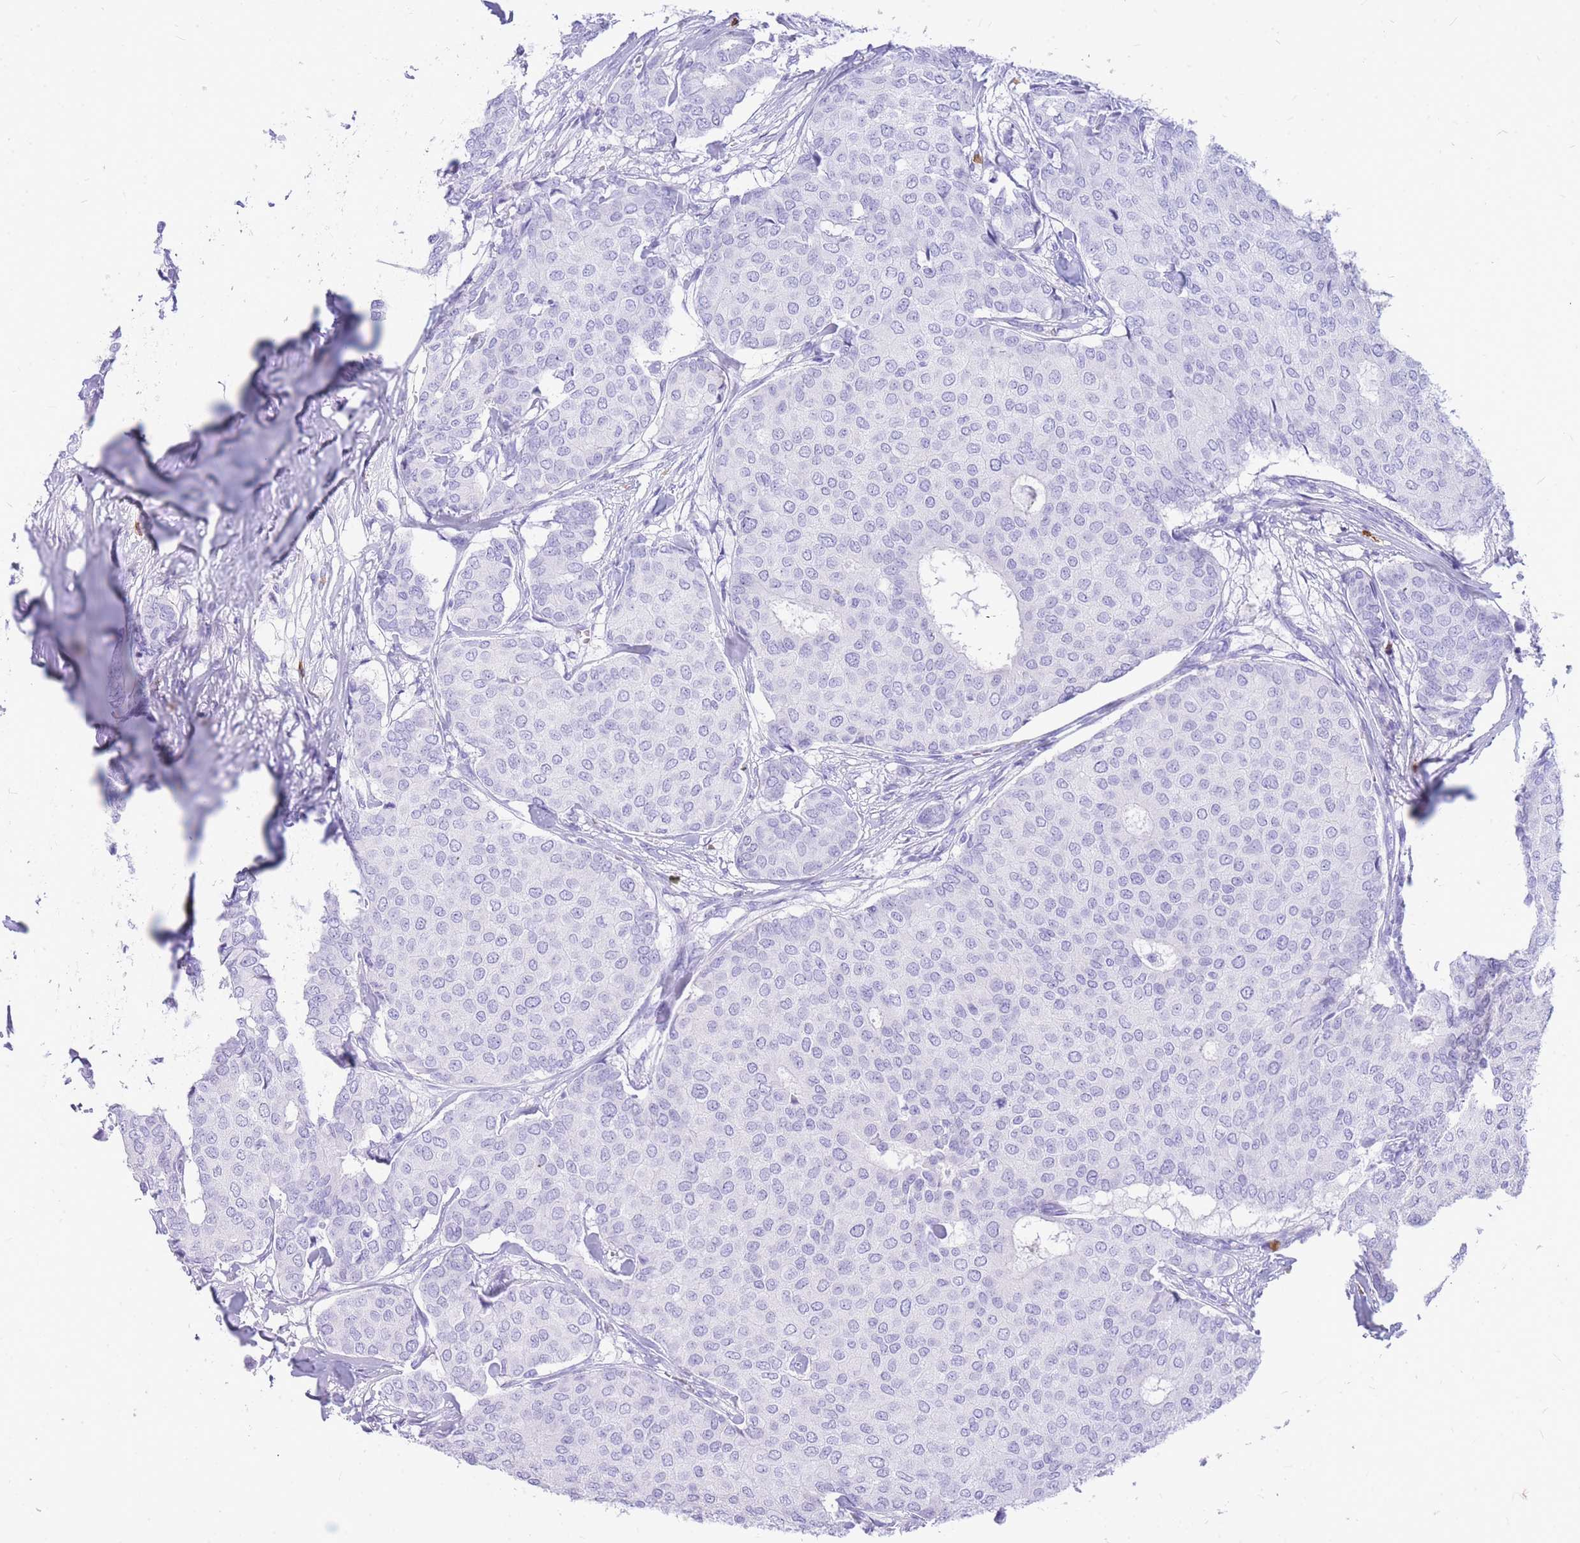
{"staining": {"intensity": "negative", "quantity": "none", "location": "none"}, "tissue": "breast cancer", "cell_type": "Tumor cells", "image_type": "cancer", "snomed": [{"axis": "morphology", "description": "Duct carcinoma"}, {"axis": "topography", "description": "Breast"}], "caption": "Protein analysis of breast intraductal carcinoma shows no significant expression in tumor cells.", "gene": "HERC1", "patient": {"sex": "female", "age": 75}}